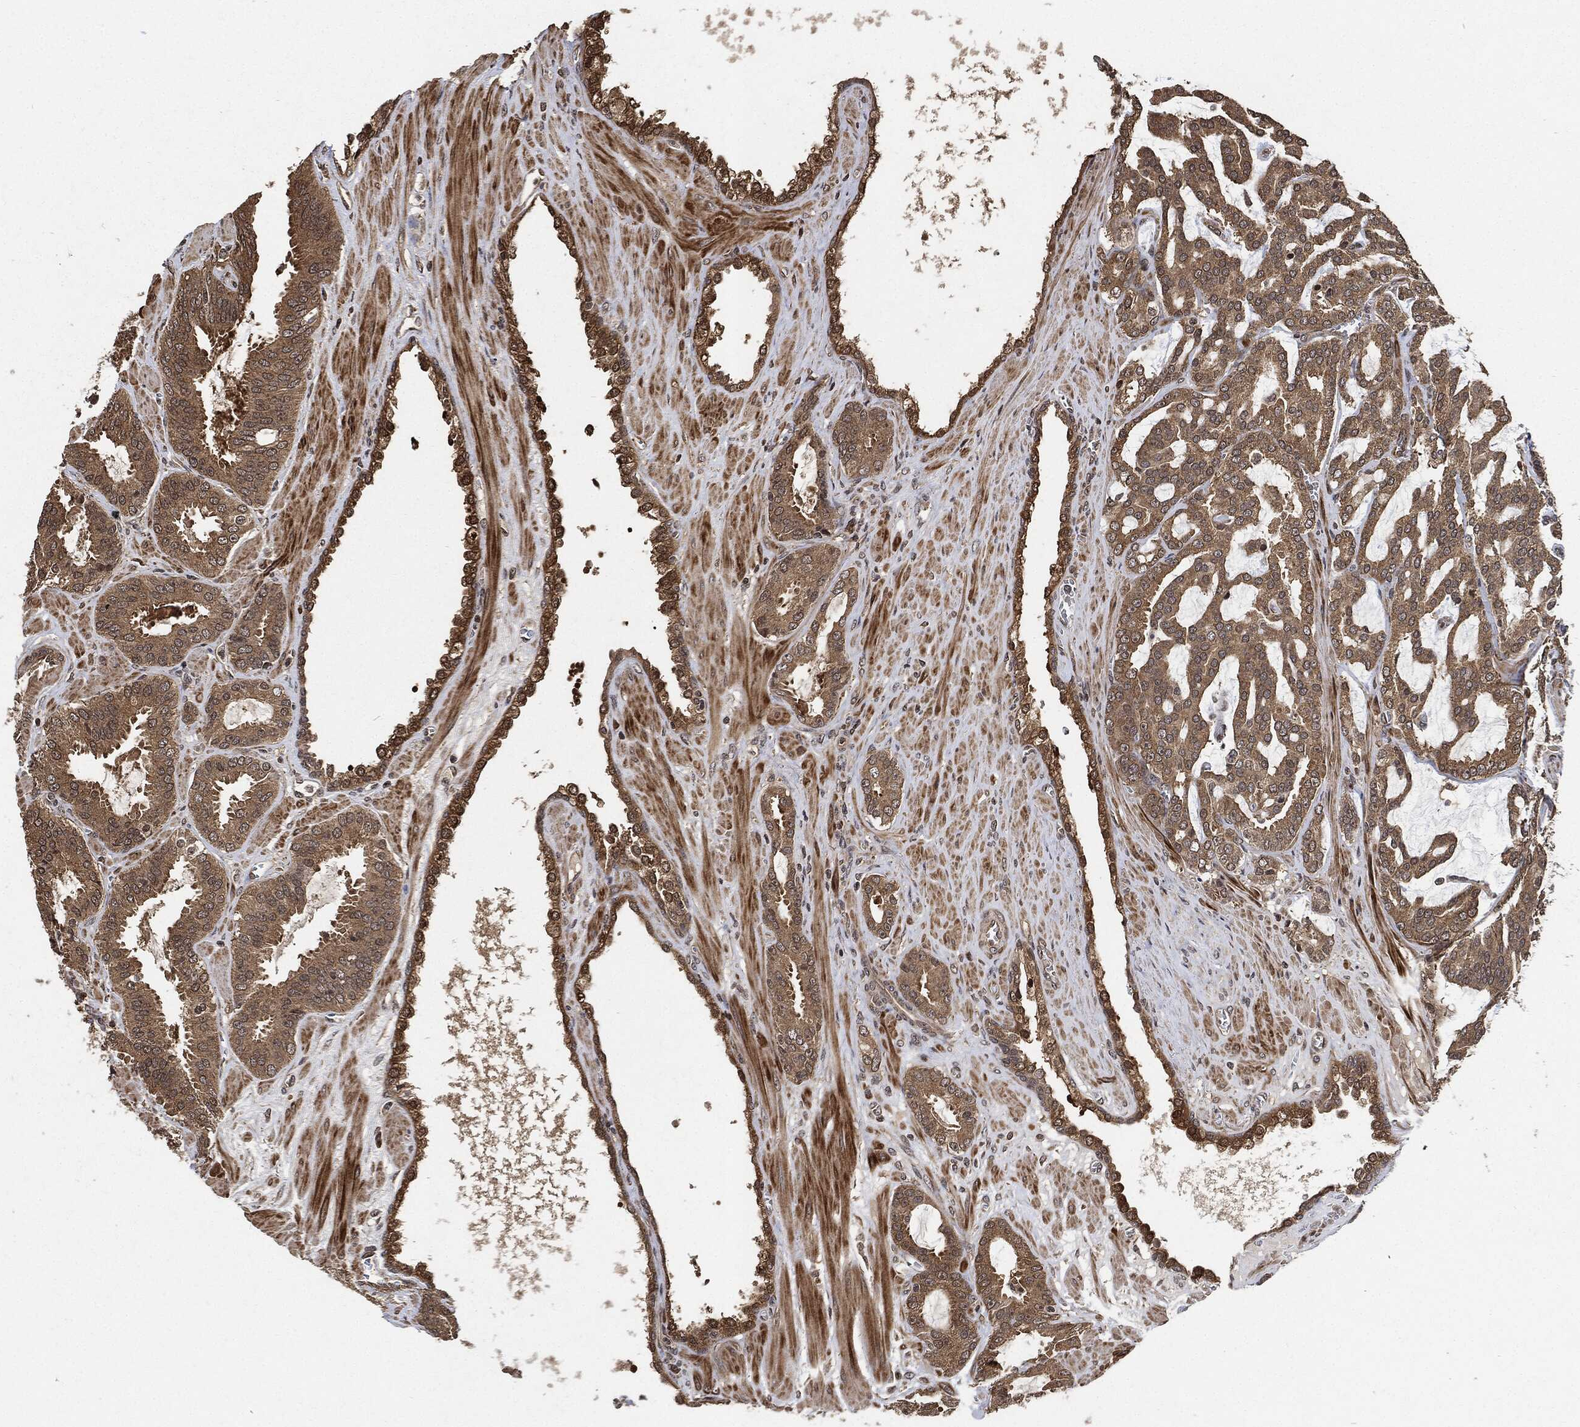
{"staining": {"intensity": "weak", "quantity": ">75%", "location": "cytoplasmic/membranous"}, "tissue": "prostate cancer", "cell_type": "Tumor cells", "image_type": "cancer", "snomed": [{"axis": "morphology", "description": "Adenocarcinoma, NOS"}, {"axis": "topography", "description": "Prostate"}], "caption": "Immunohistochemical staining of prostate cancer exhibits weak cytoplasmic/membranous protein expression in approximately >75% of tumor cells.", "gene": "PDK1", "patient": {"sex": "male", "age": 67}}